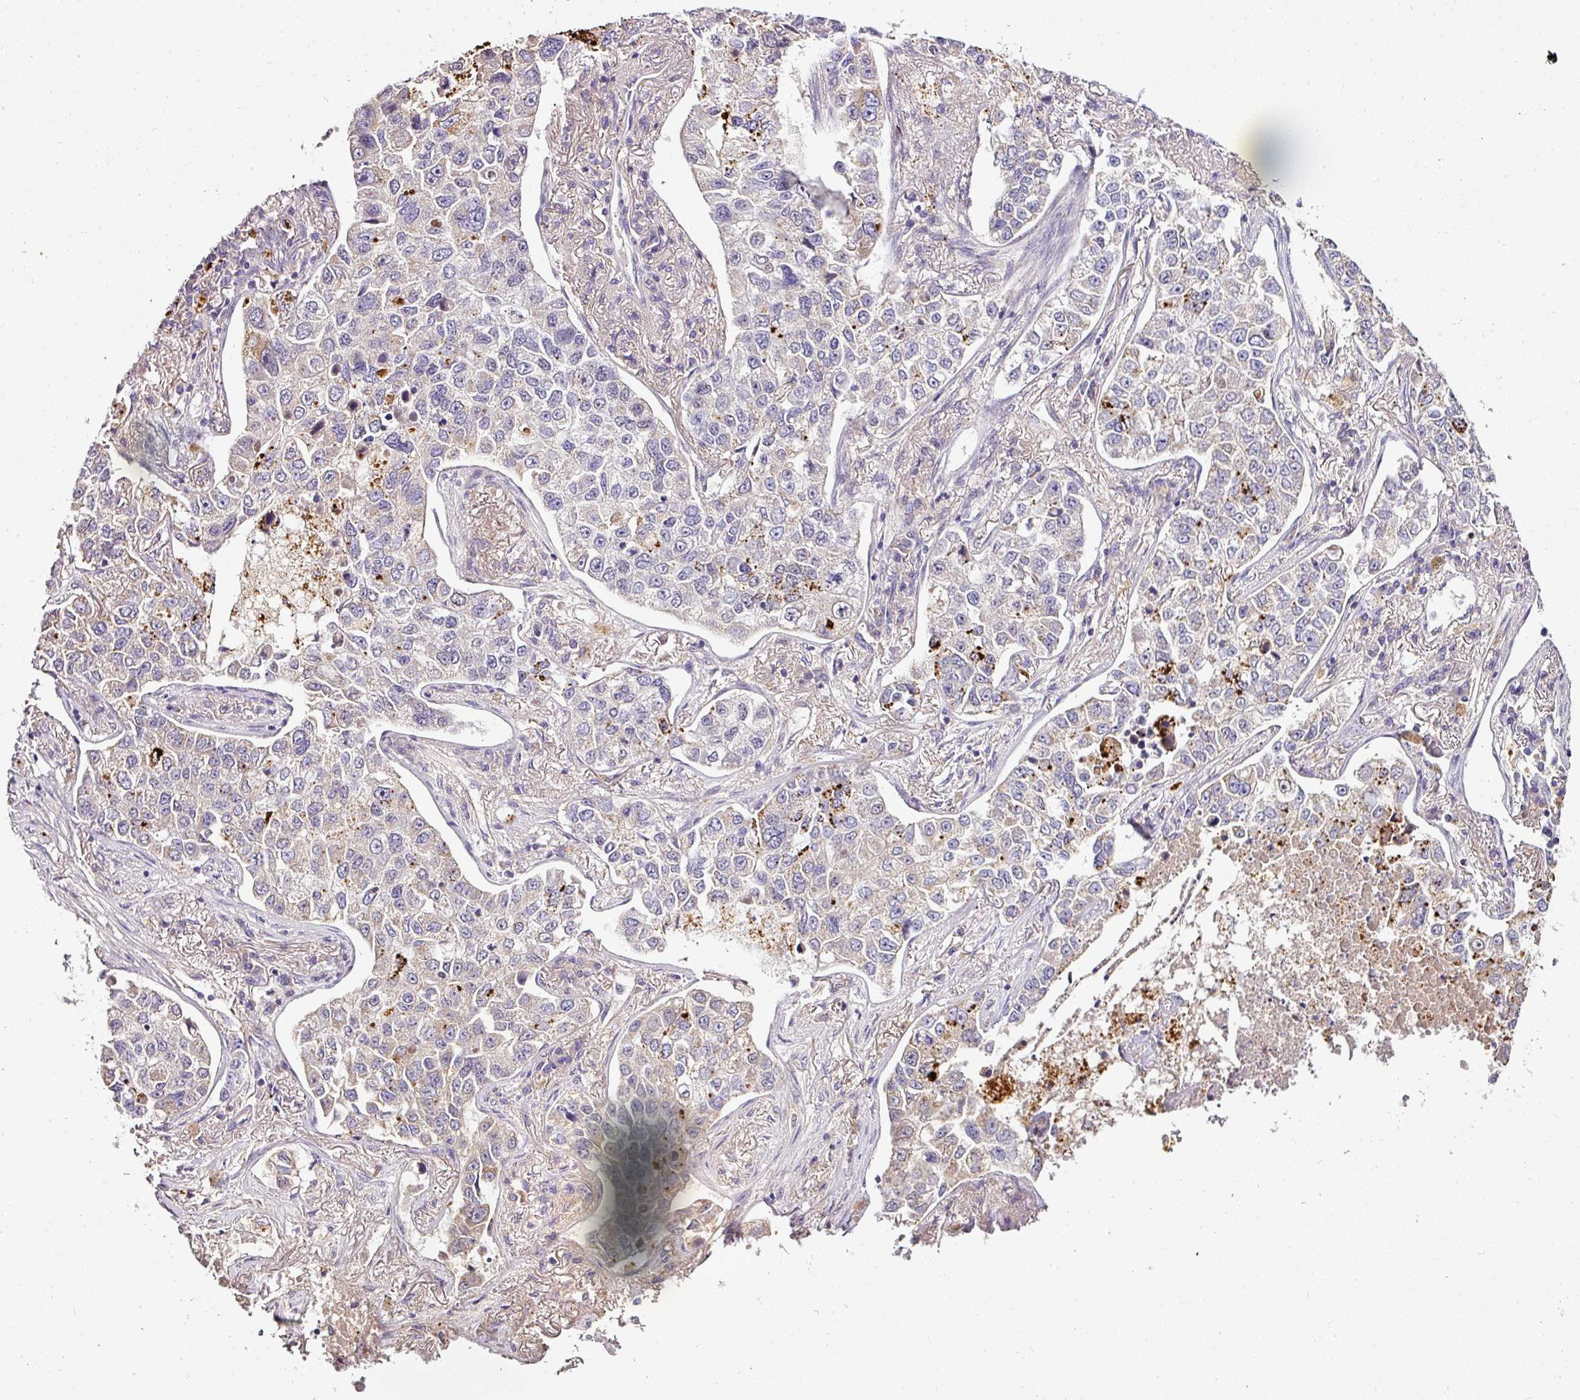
{"staining": {"intensity": "negative", "quantity": "none", "location": "none"}, "tissue": "lung cancer", "cell_type": "Tumor cells", "image_type": "cancer", "snomed": [{"axis": "morphology", "description": "Adenocarcinoma, NOS"}, {"axis": "topography", "description": "Lung"}], "caption": "This is an IHC micrograph of human lung cancer. There is no staining in tumor cells.", "gene": "NAPSA", "patient": {"sex": "male", "age": 49}}